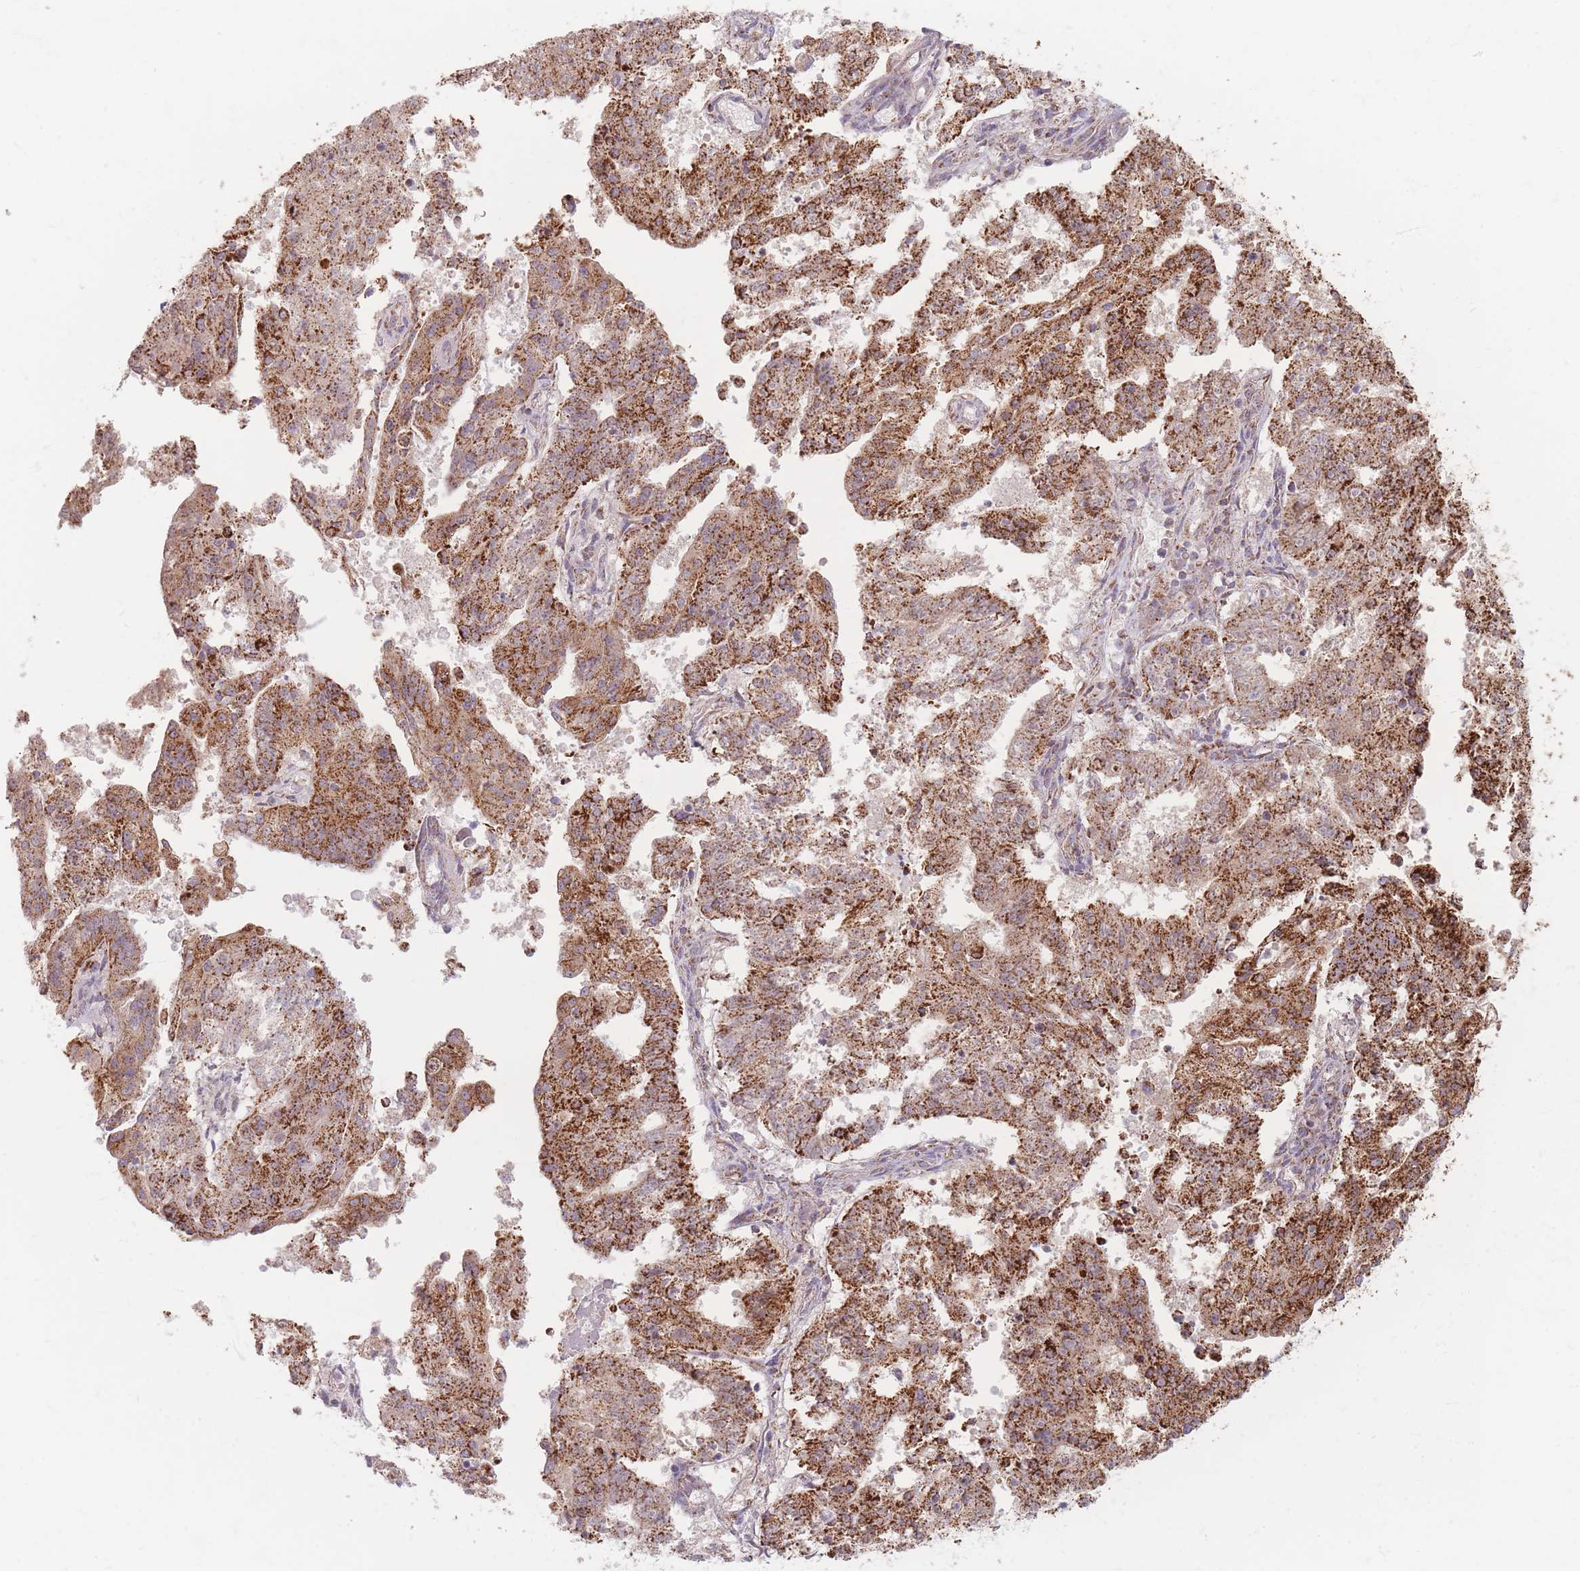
{"staining": {"intensity": "strong", "quantity": ">75%", "location": "cytoplasmic/membranous"}, "tissue": "endometrial cancer", "cell_type": "Tumor cells", "image_type": "cancer", "snomed": [{"axis": "morphology", "description": "Adenocarcinoma, NOS"}, {"axis": "topography", "description": "Endometrium"}], "caption": "The photomicrograph reveals immunohistochemical staining of adenocarcinoma (endometrial). There is strong cytoplasmic/membranous expression is appreciated in about >75% of tumor cells. Using DAB (brown) and hematoxylin (blue) stains, captured at high magnification using brightfield microscopy.", "gene": "ESRP2", "patient": {"sex": "female", "age": 82}}